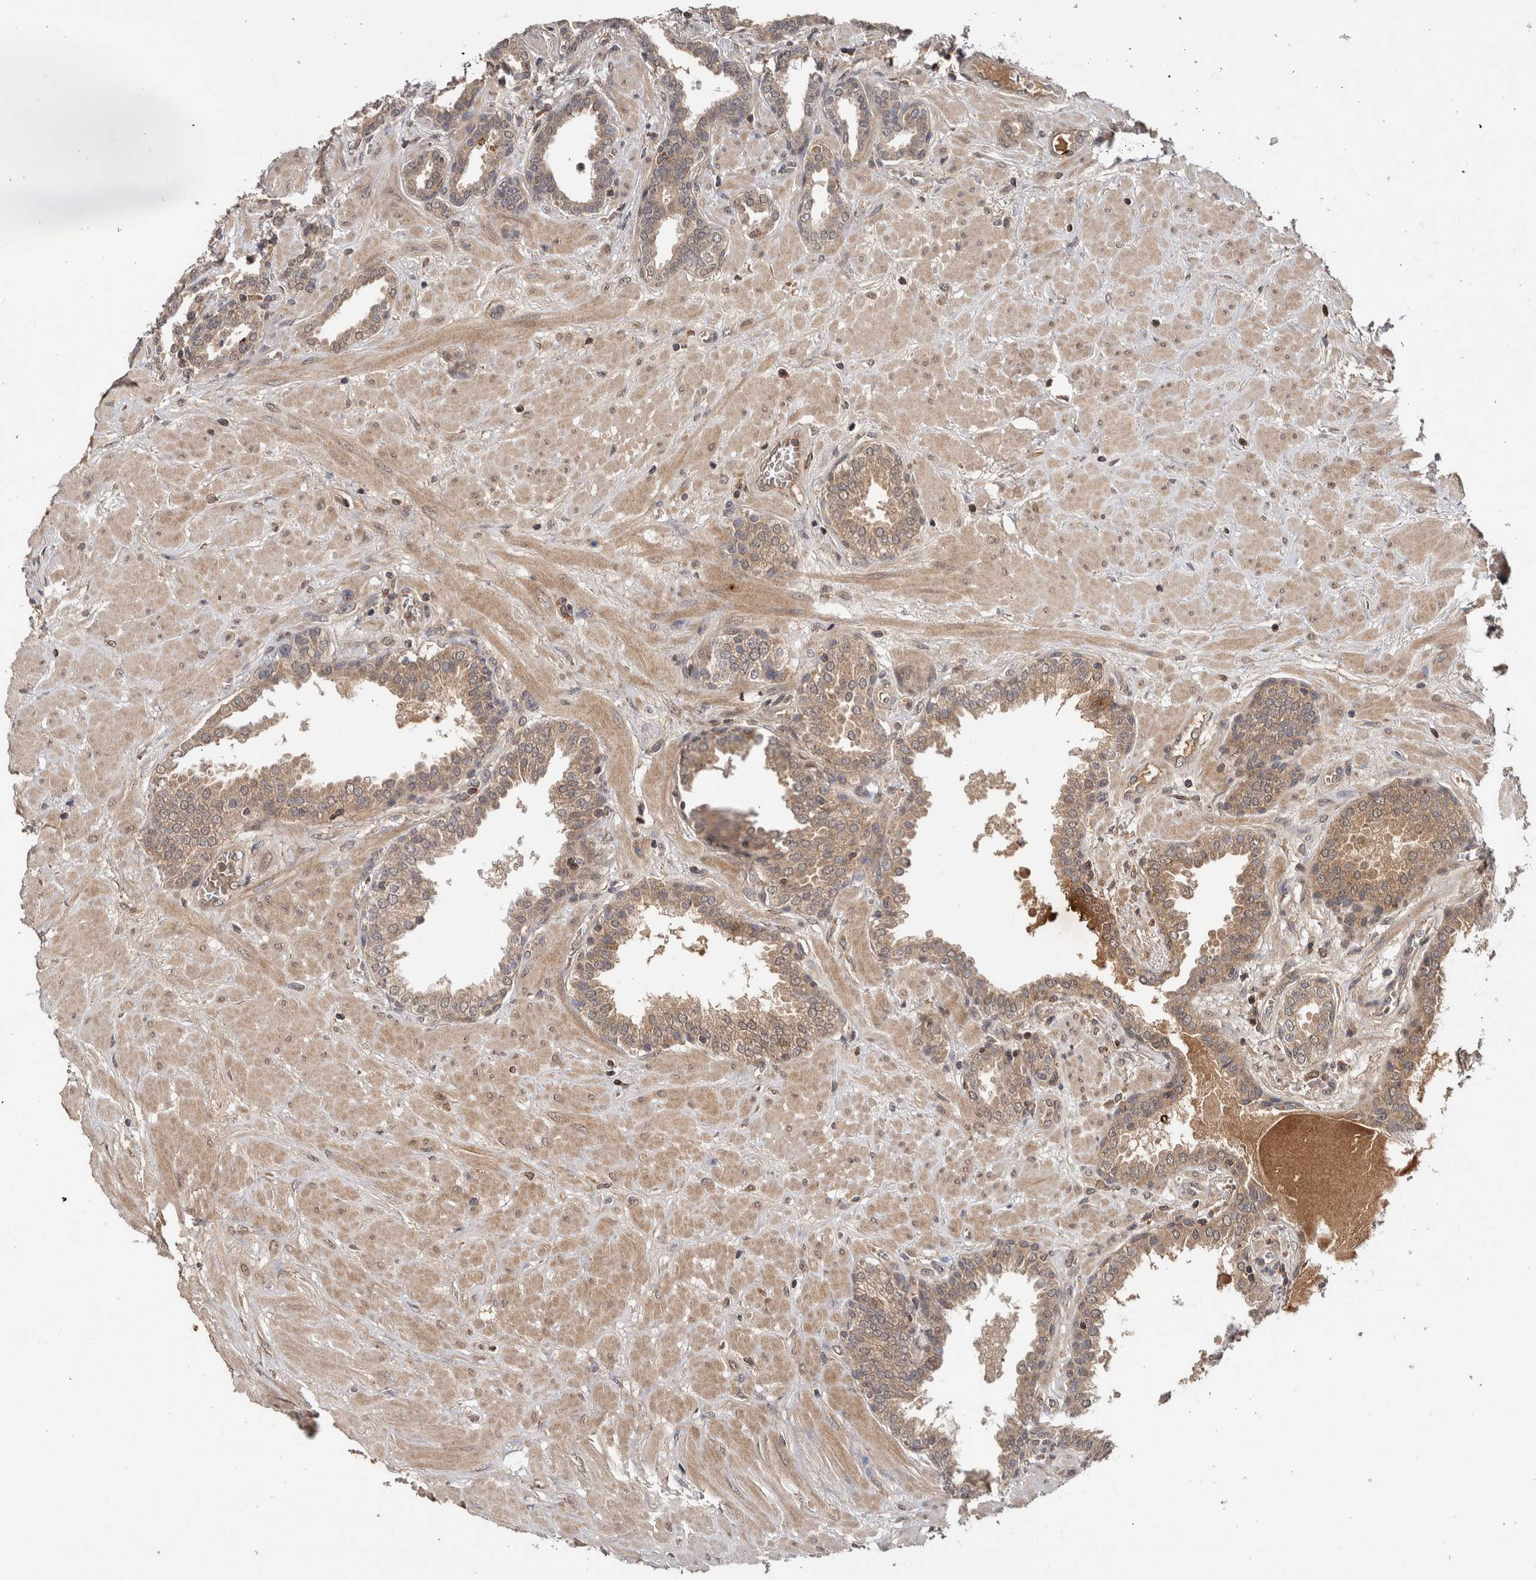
{"staining": {"intensity": "weak", "quantity": ">75%", "location": "cytoplasmic/membranous"}, "tissue": "prostate", "cell_type": "Glandular cells", "image_type": "normal", "snomed": [{"axis": "morphology", "description": "Normal tissue, NOS"}, {"axis": "topography", "description": "Prostate"}], "caption": "The immunohistochemical stain labels weak cytoplasmic/membranous expression in glandular cells of benign prostate. Nuclei are stained in blue.", "gene": "HMOX2", "patient": {"sex": "male", "age": 51}}